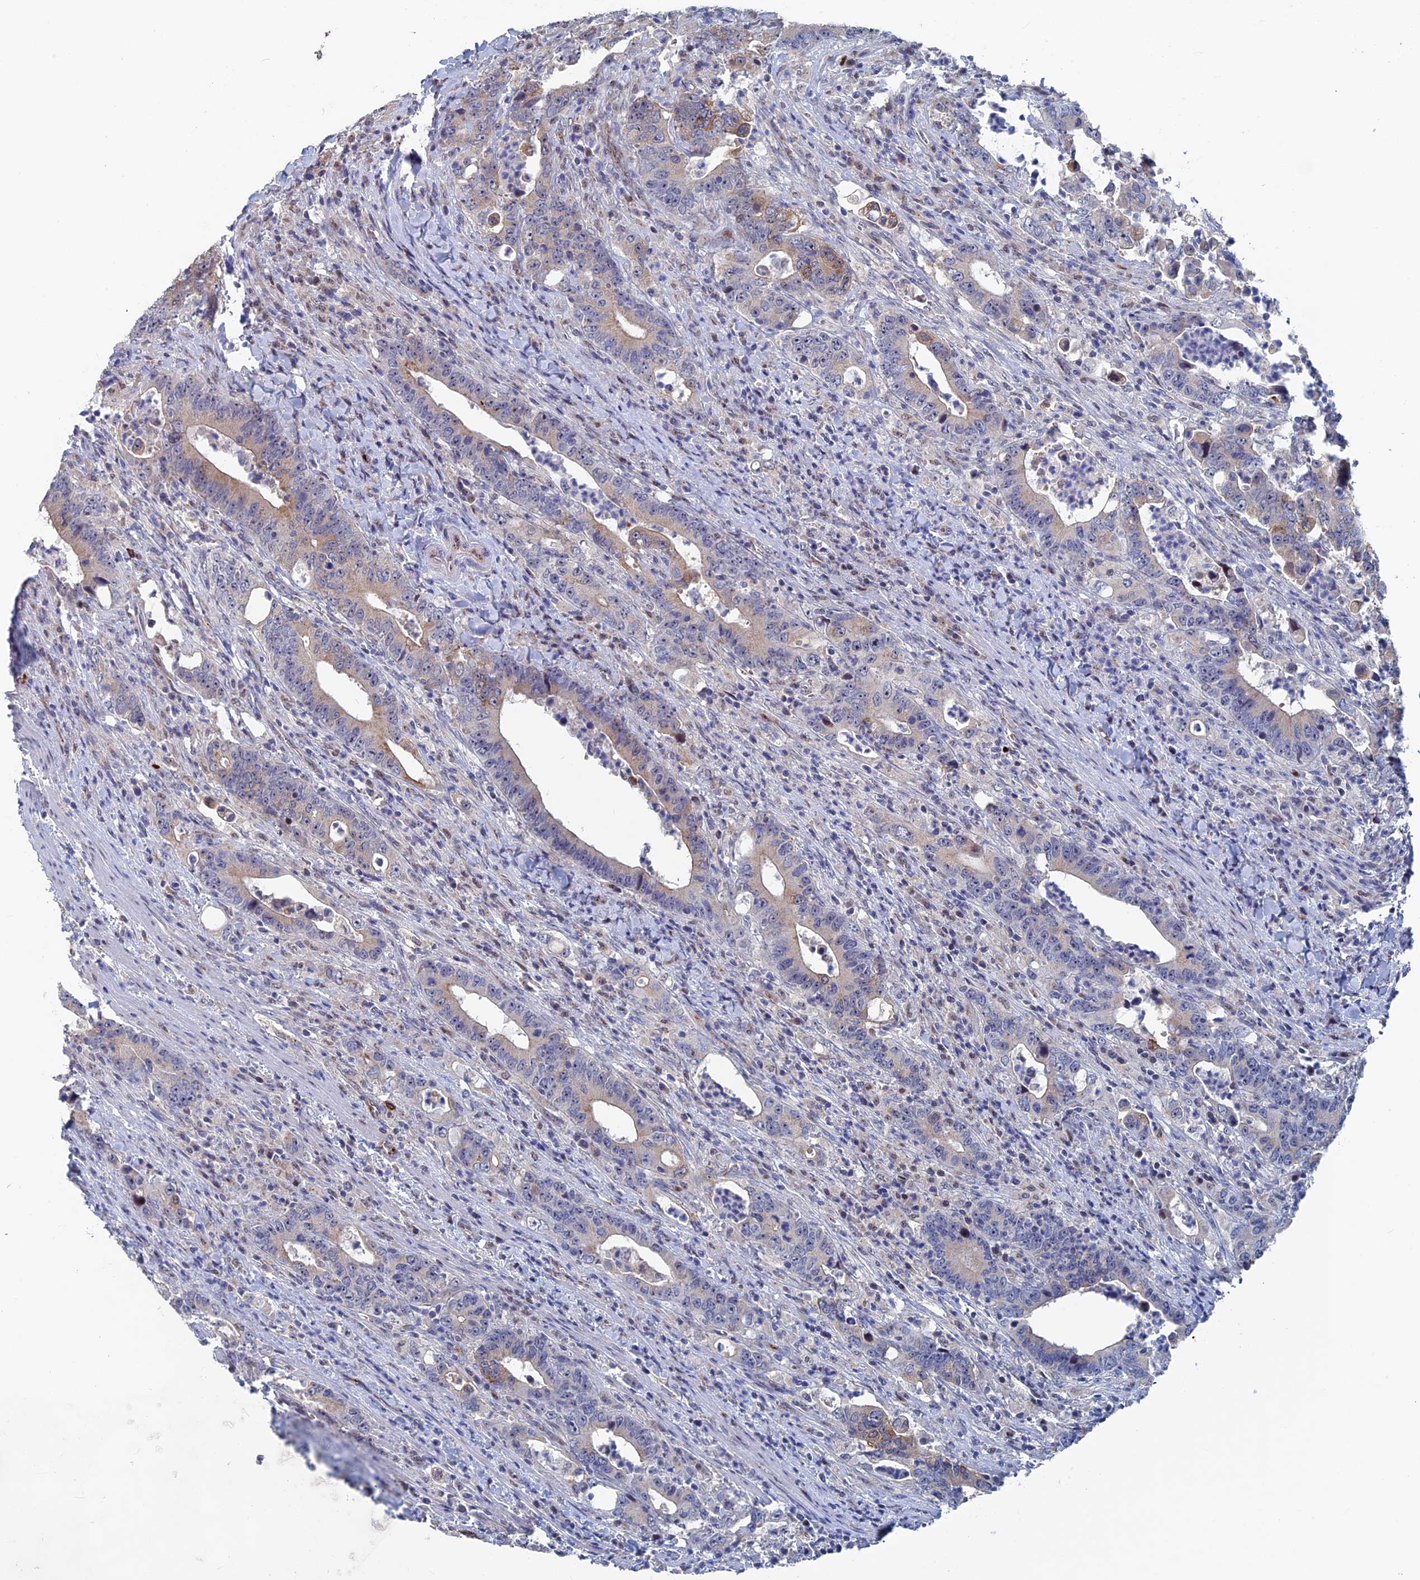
{"staining": {"intensity": "weak", "quantity": "<25%", "location": "cytoplasmic/membranous"}, "tissue": "colorectal cancer", "cell_type": "Tumor cells", "image_type": "cancer", "snomed": [{"axis": "morphology", "description": "Adenocarcinoma, NOS"}, {"axis": "topography", "description": "Colon"}], "caption": "Colorectal cancer (adenocarcinoma) was stained to show a protein in brown. There is no significant positivity in tumor cells. (DAB (3,3'-diaminobenzidine) IHC with hematoxylin counter stain).", "gene": "SH3D21", "patient": {"sex": "female", "age": 75}}